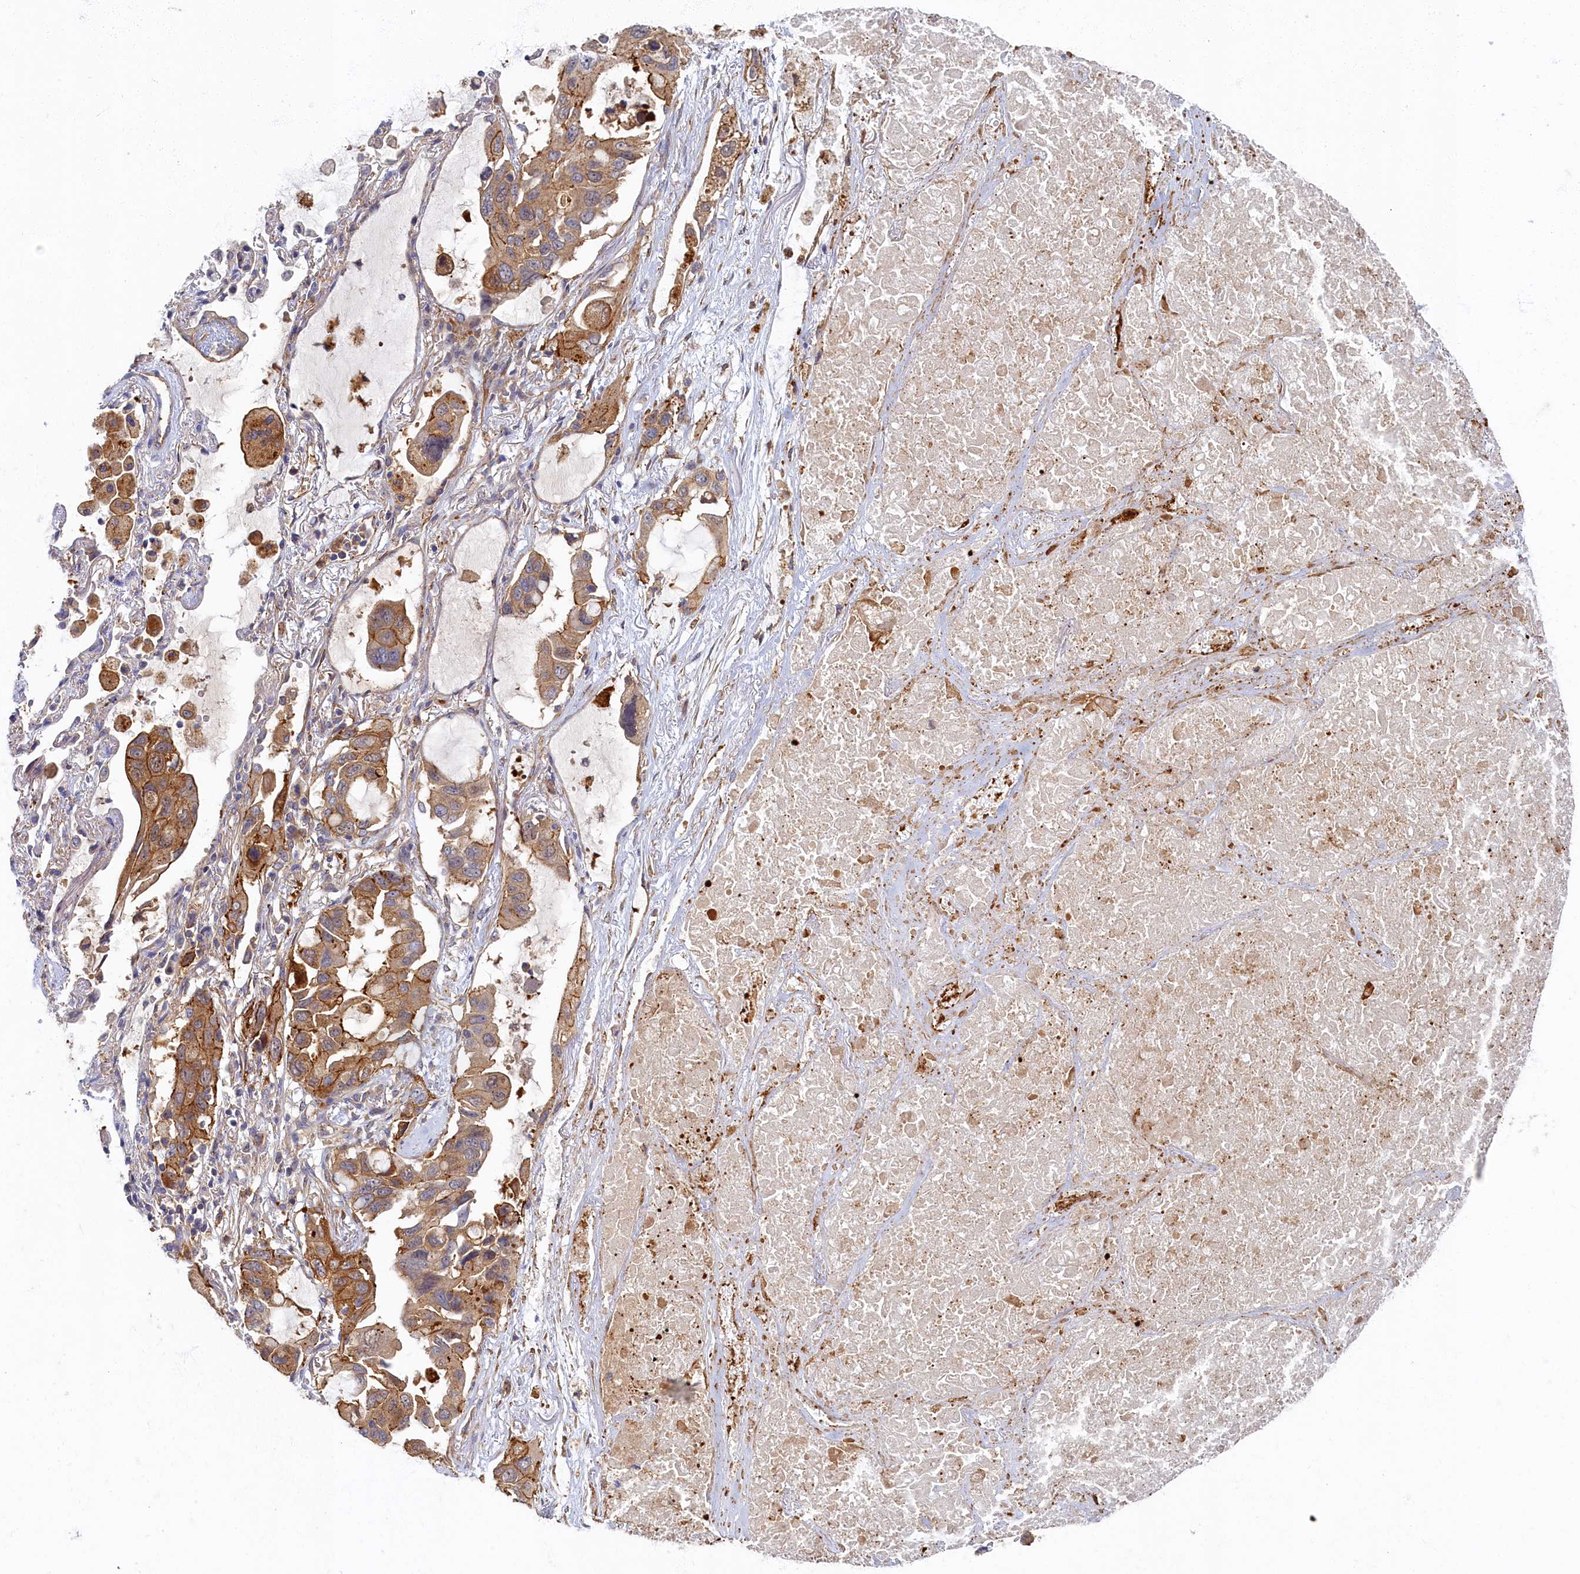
{"staining": {"intensity": "moderate", "quantity": ">75%", "location": "cytoplasmic/membranous"}, "tissue": "lung cancer", "cell_type": "Tumor cells", "image_type": "cancer", "snomed": [{"axis": "morphology", "description": "Squamous cell carcinoma, NOS"}, {"axis": "topography", "description": "Lung"}], "caption": "Tumor cells reveal medium levels of moderate cytoplasmic/membranous expression in about >75% of cells in human lung cancer (squamous cell carcinoma).", "gene": "PSMG2", "patient": {"sex": "female", "age": 73}}